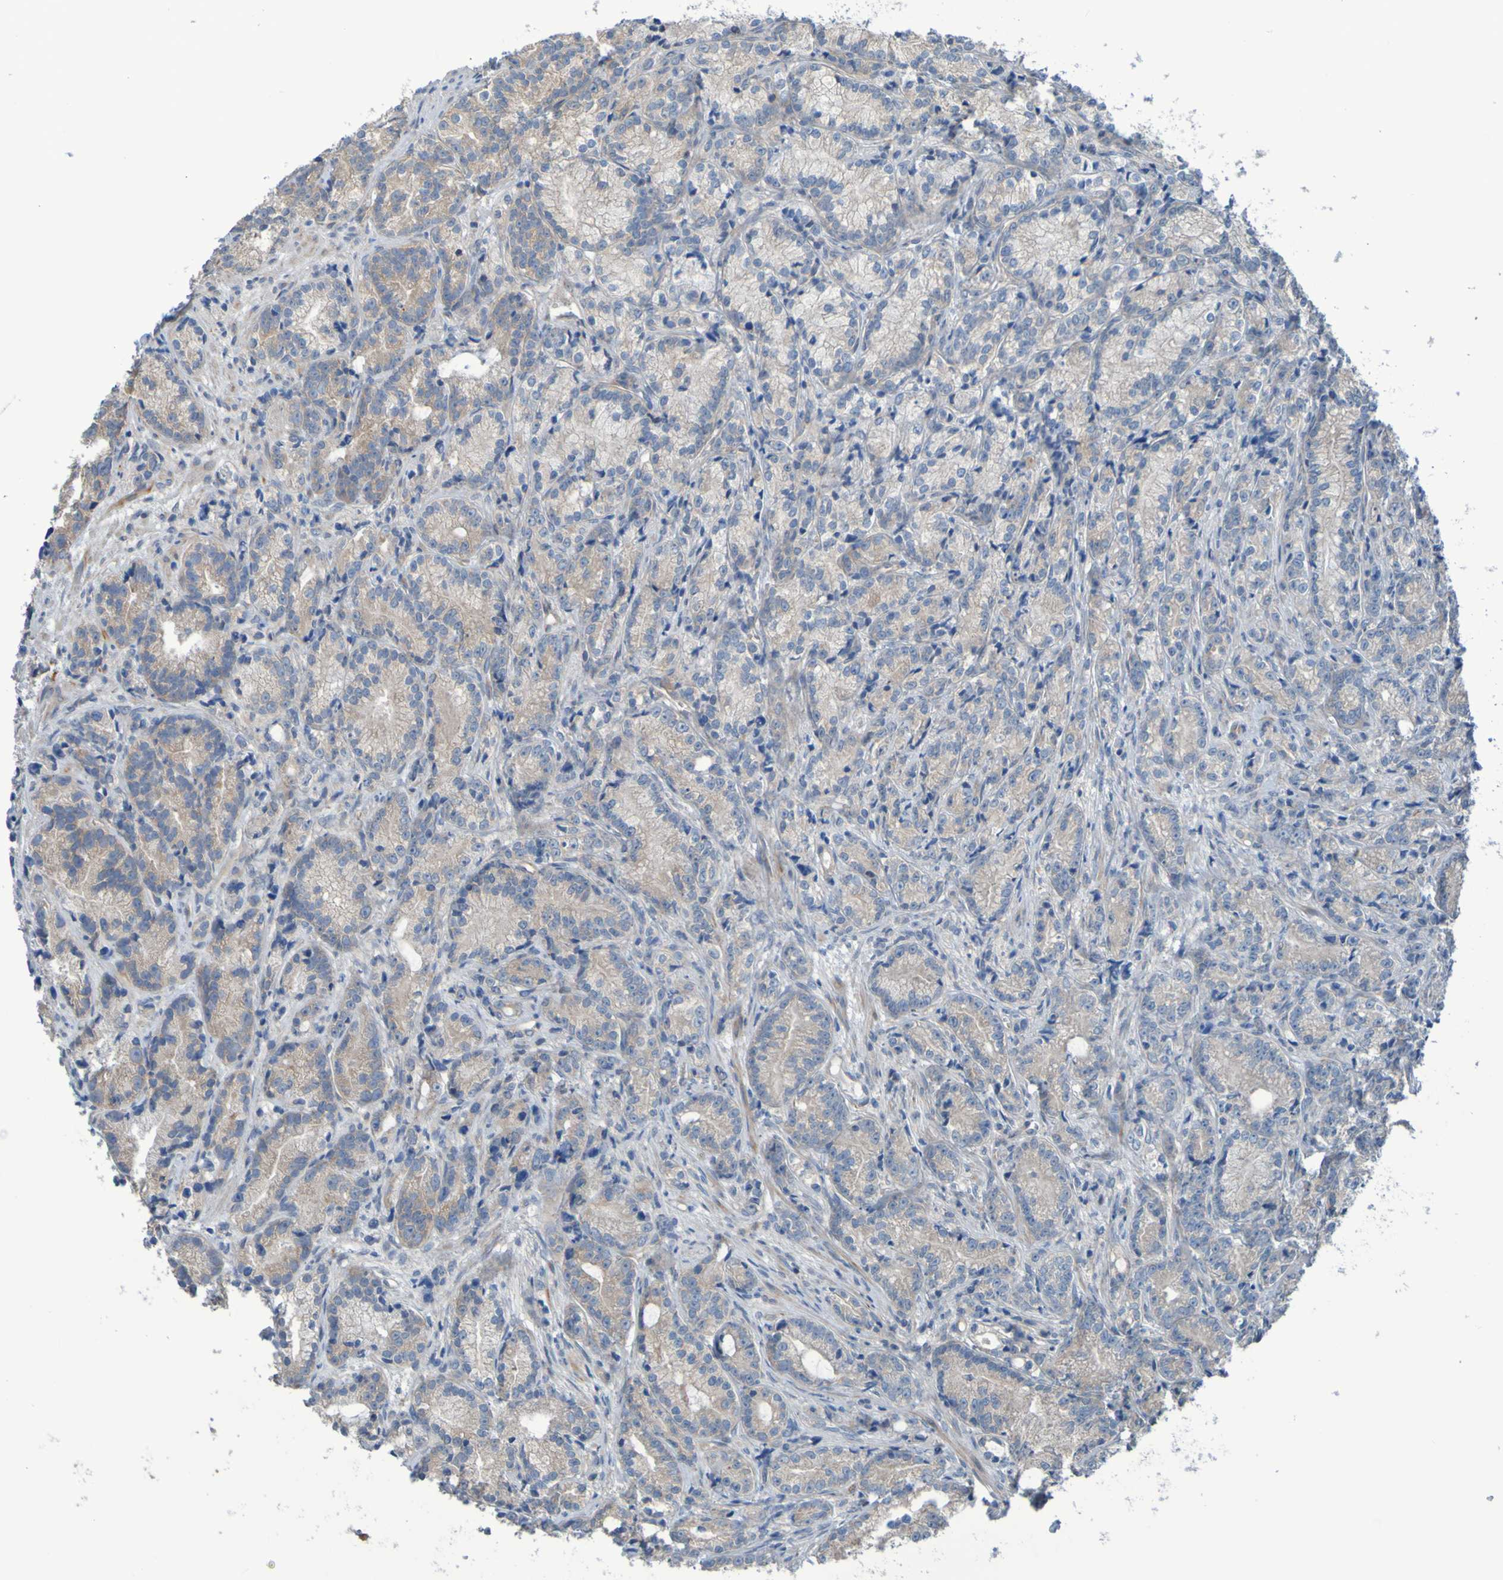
{"staining": {"intensity": "weak", "quantity": "25%-75%", "location": "cytoplasmic/membranous"}, "tissue": "prostate cancer", "cell_type": "Tumor cells", "image_type": "cancer", "snomed": [{"axis": "morphology", "description": "Adenocarcinoma, Low grade"}, {"axis": "topography", "description": "Prostate"}], "caption": "Immunohistochemistry (IHC) (DAB) staining of human prostate cancer (low-grade adenocarcinoma) displays weak cytoplasmic/membranous protein expression in about 25%-75% of tumor cells. The staining was performed using DAB (3,3'-diaminobenzidine) to visualize the protein expression in brown, while the nuclei were stained in blue with hematoxylin (Magnification: 20x).", "gene": "NPRL3", "patient": {"sex": "male", "age": 89}}